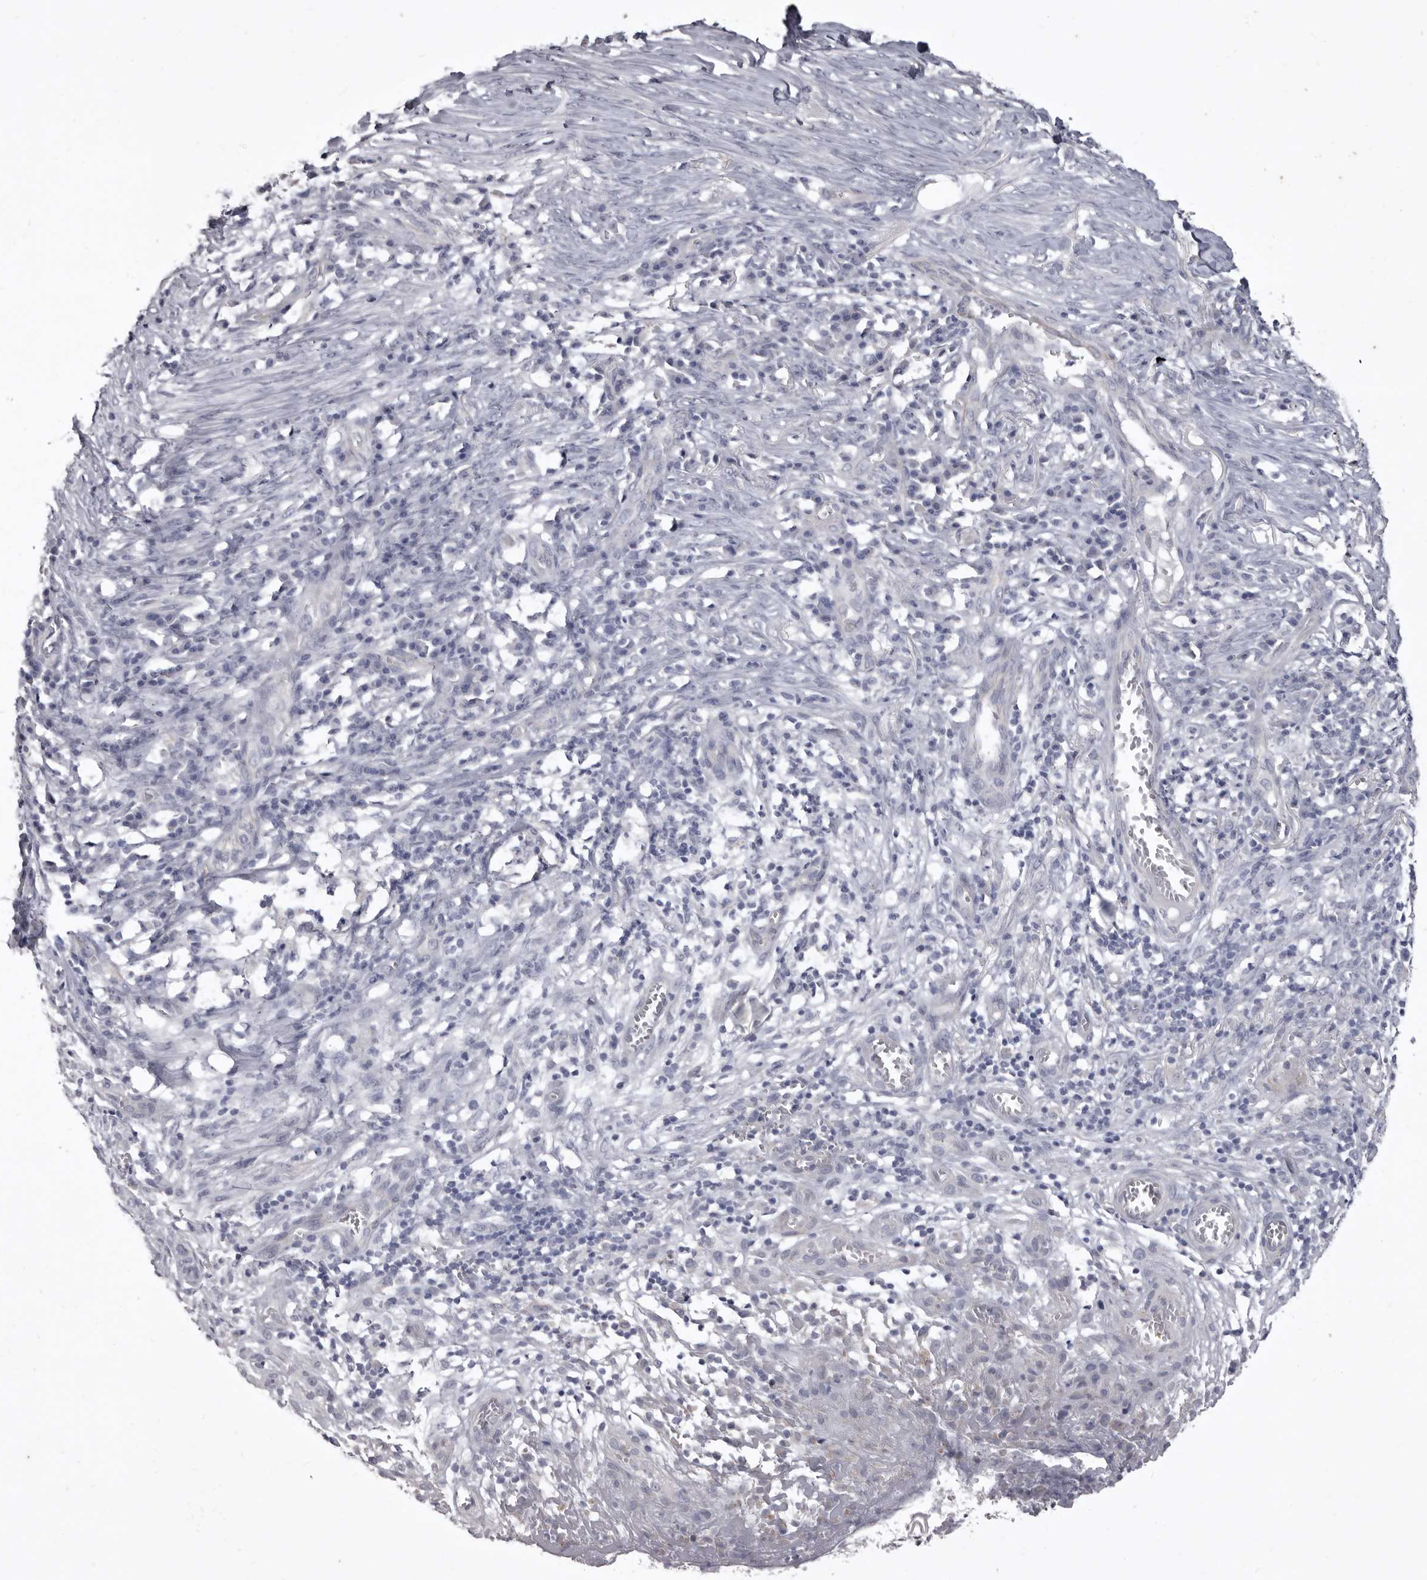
{"staining": {"intensity": "negative", "quantity": "none", "location": "none"}, "tissue": "skin cancer", "cell_type": "Tumor cells", "image_type": "cancer", "snomed": [{"axis": "morphology", "description": "Basal cell carcinoma"}, {"axis": "topography", "description": "Skin"}], "caption": "This is an immunohistochemistry (IHC) image of skin cancer. There is no expression in tumor cells.", "gene": "P2RX6", "patient": {"sex": "female", "age": 64}}